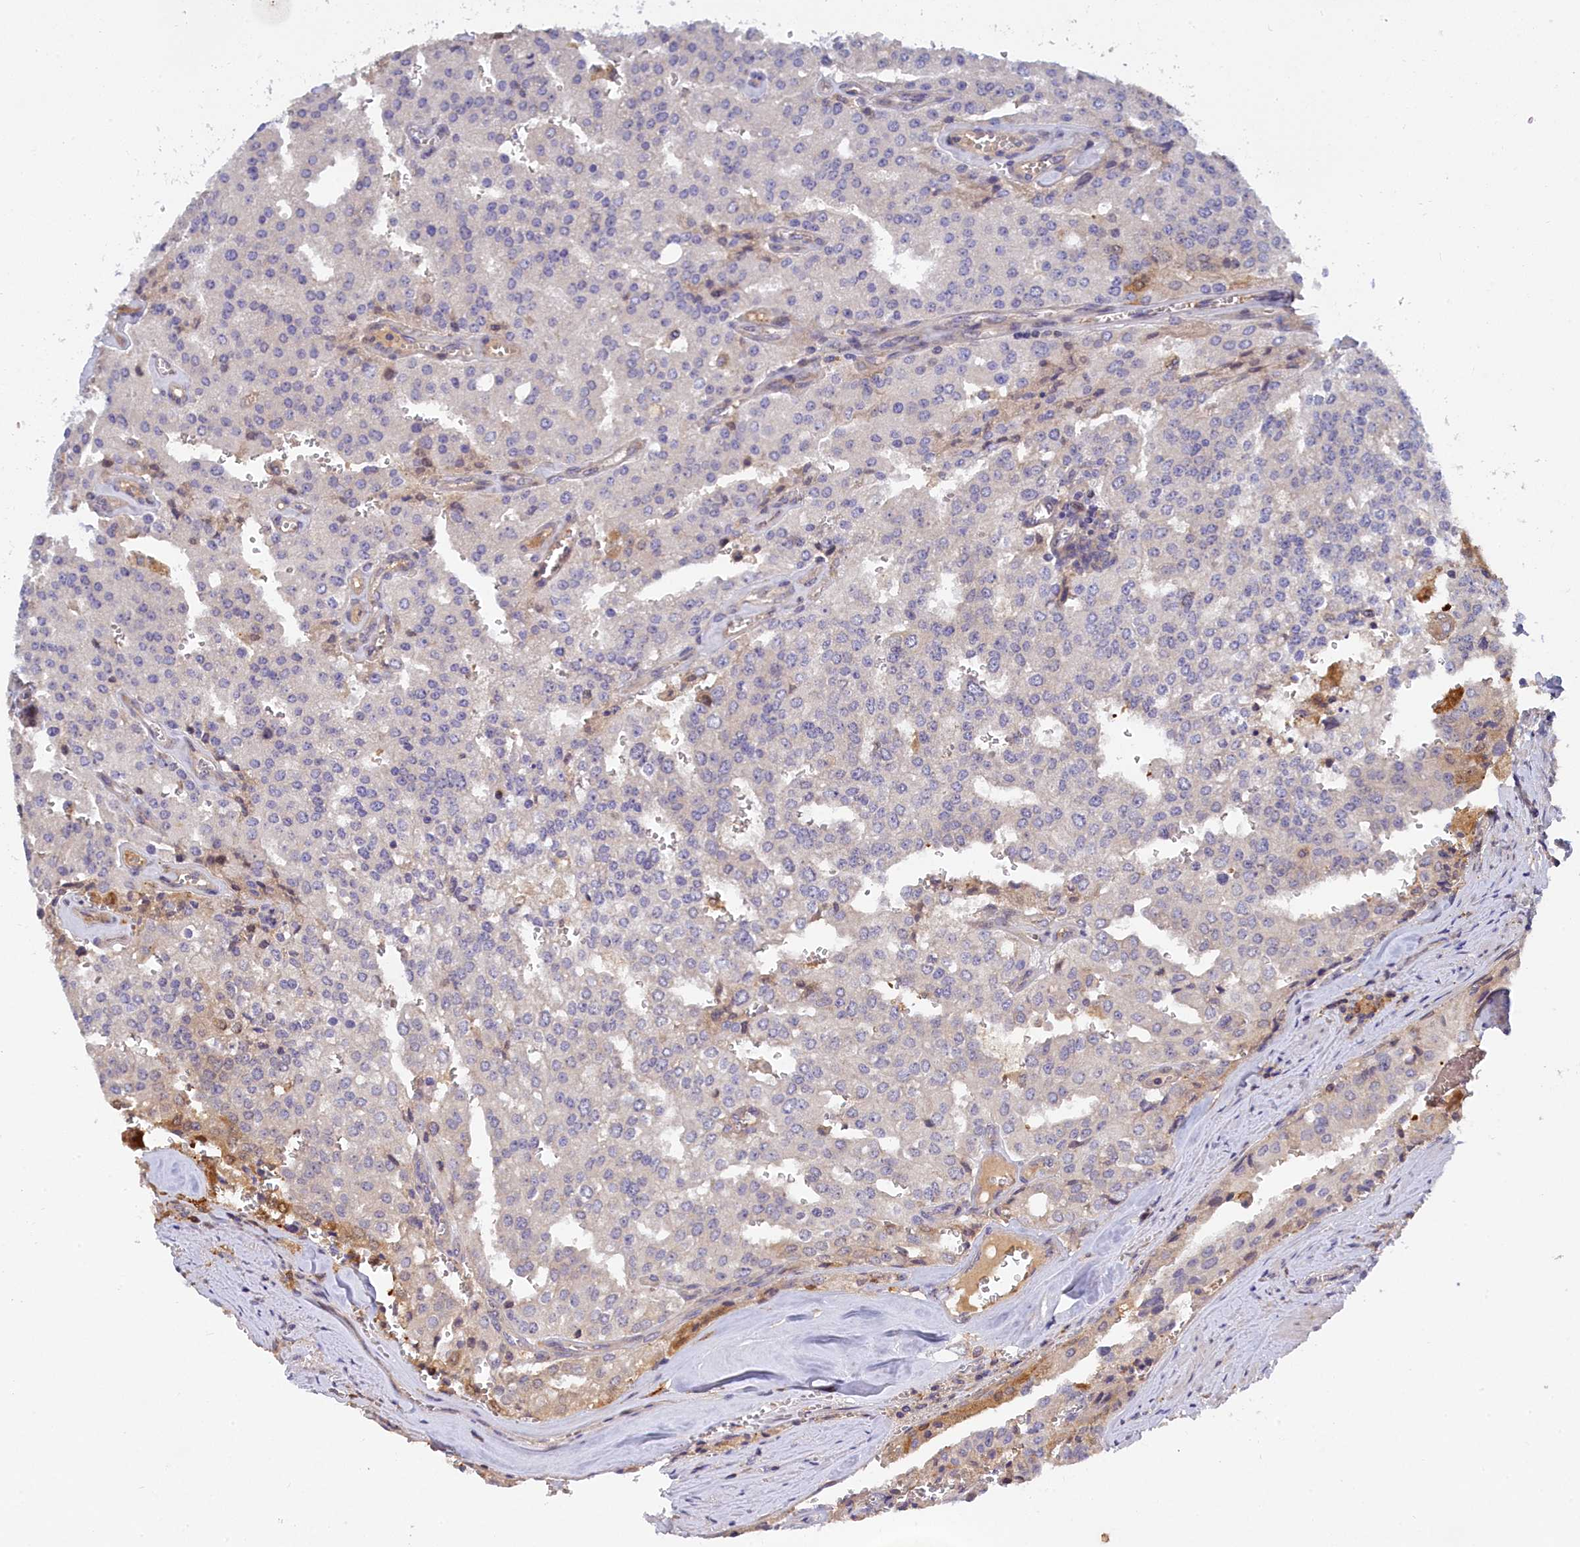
{"staining": {"intensity": "negative", "quantity": "none", "location": "none"}, "tissue": "prostate cancer", "cell_type": "Tumor cells", "image_type": "cancer", "snomed": [{"axis": "morphology", "description": "Adenocarcinoma, High grade"}, {"axis": "topography", "description": "Prostate"}], "caption": "Immunohistochemistry (IHC) histopathology image of human adenocarcinoma (high-grade) (prostate) stained for a protein (brown), which demonstrates no expression in tumor cells. (Brightfield microscopy of DAB (3,3'-diaminobenzidine) immunohistochemistry (IHC) at high magnification).", "gene": "SPATA5L1", "patient": {"sex": "male", "age": 68}}